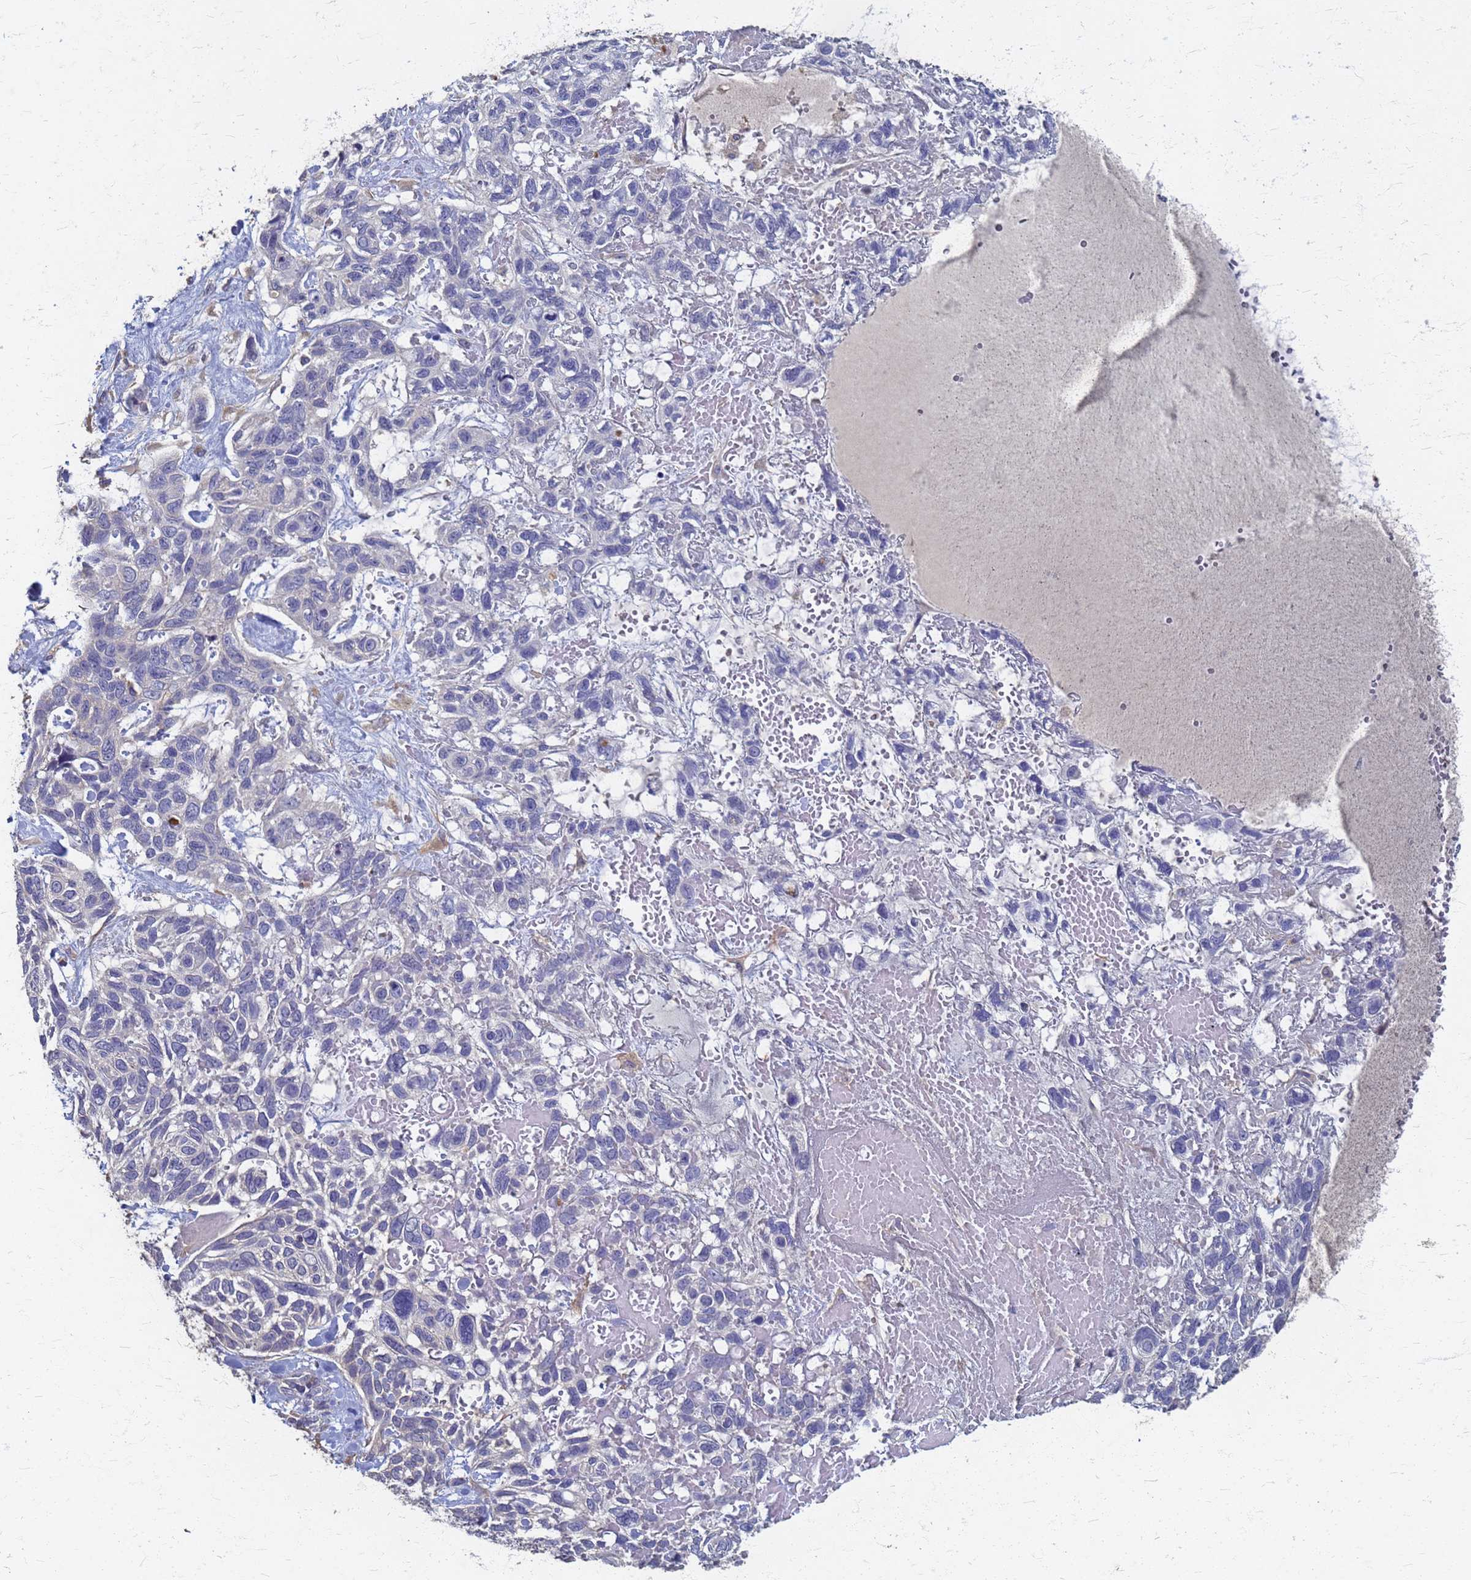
{"staining": {"intensity": "negative", "quantity": "none", "location": "none"}, "tissue": "skin cancer", "cell_type": "Tumor cells", "image_type": "cancer", "snomed": [{"axis": "morphology", "description": "Basal cell carcinoma"}, {"axis": "topography", "description": "Skin"}], "caption": "Skin basal cell carcinoma stained for a protein using immunohistochemistry (IHC) exhibits no expression tumor cells.", "gene": "KRCC1", "patient": {"sex": "male", "age": 88}}